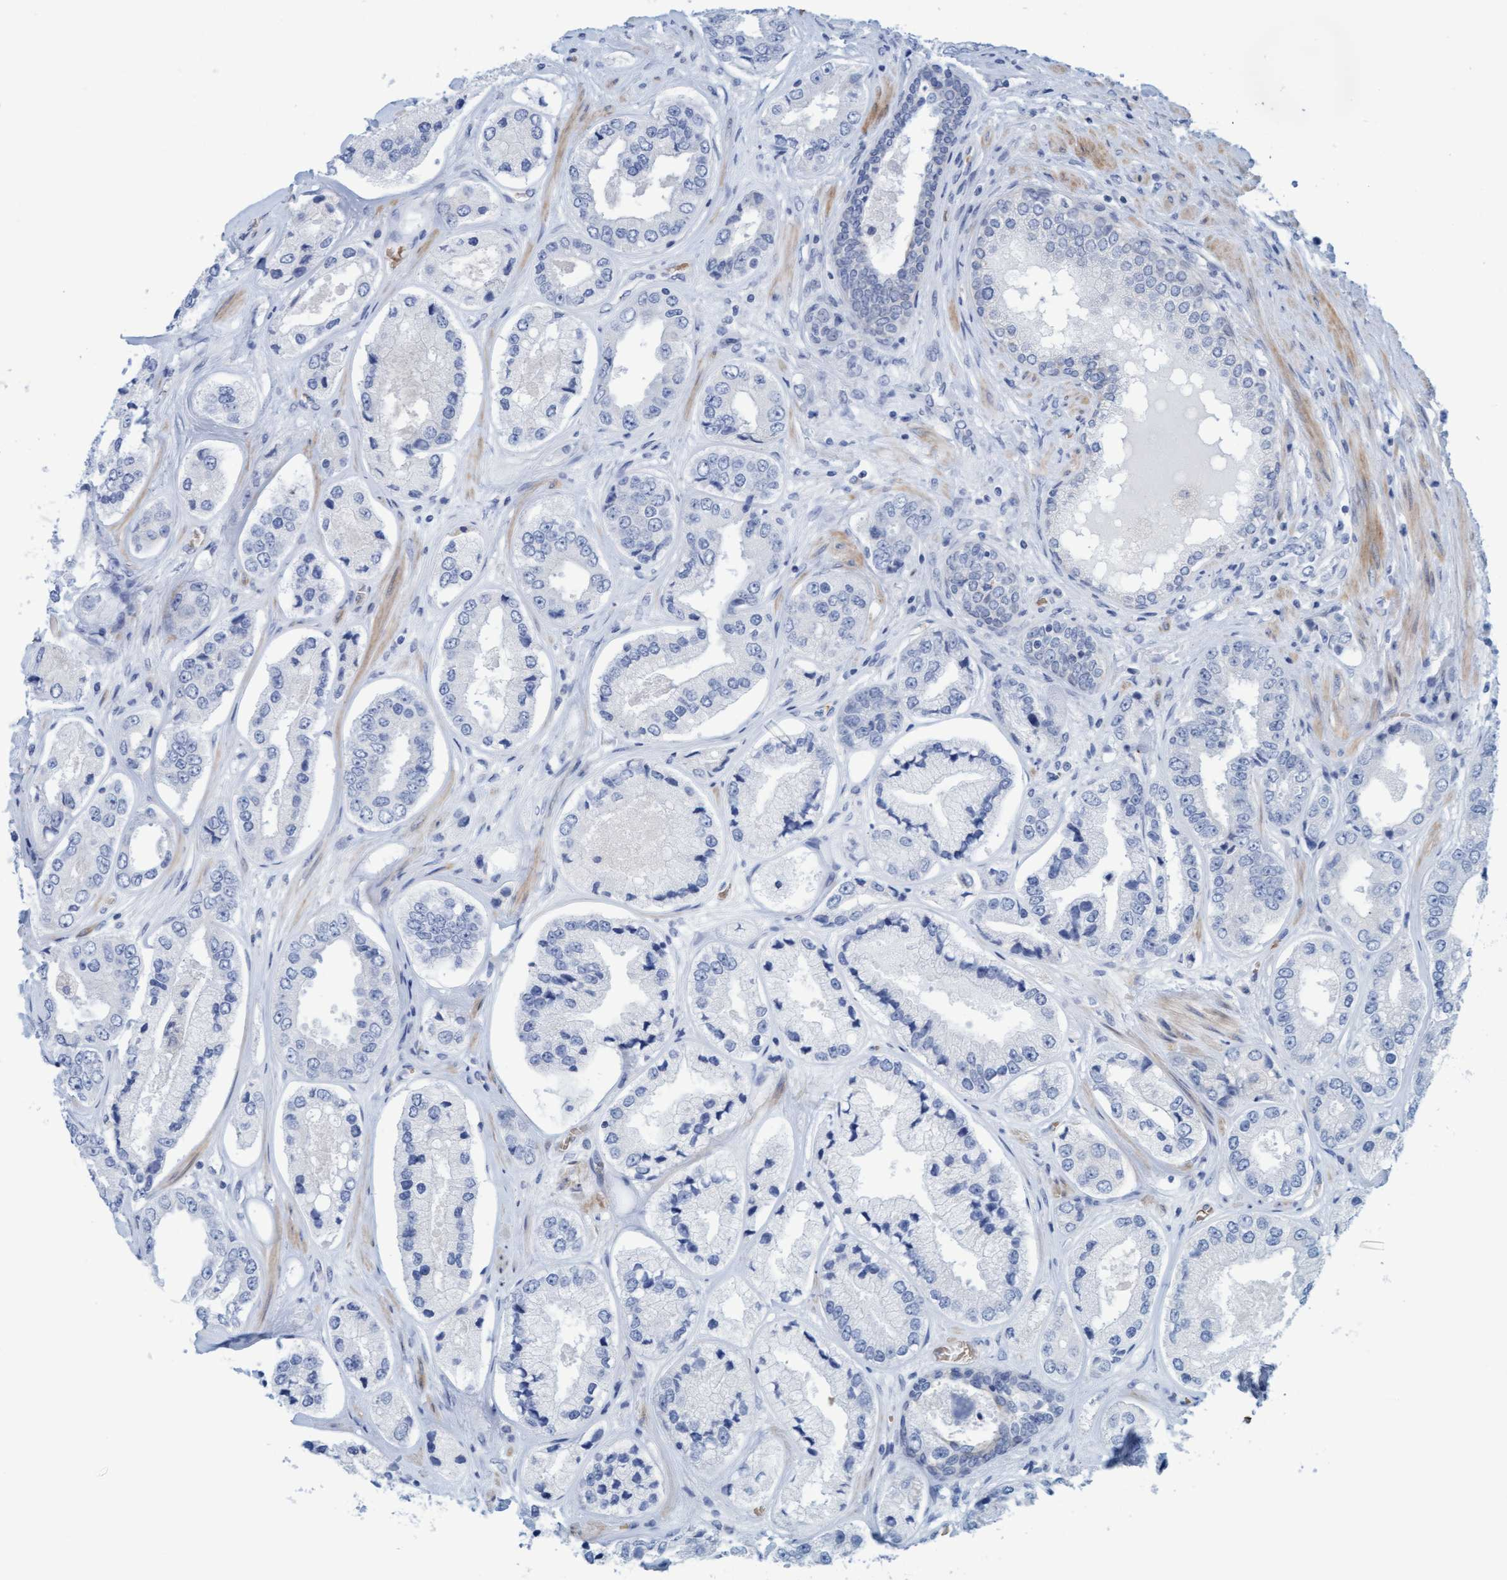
{"staining": {"intensity": "negative", "quantity": "none", "location": "none"}, "tissue": "prostate cancer", "cell_type": "Tumor cells", "image_type": "cancer", "snomed": [{"axis": "morphology", "description": "Adenocarcinoma, High grade"}, {"axis": "topography", "description": "Prostate"}], "caption": "There is no significant positivity in tumor cells of prostate adenocarcinoma (high-grade).", "gene": "P2RX5", "patient": {"sex": "male", "age": 61}}